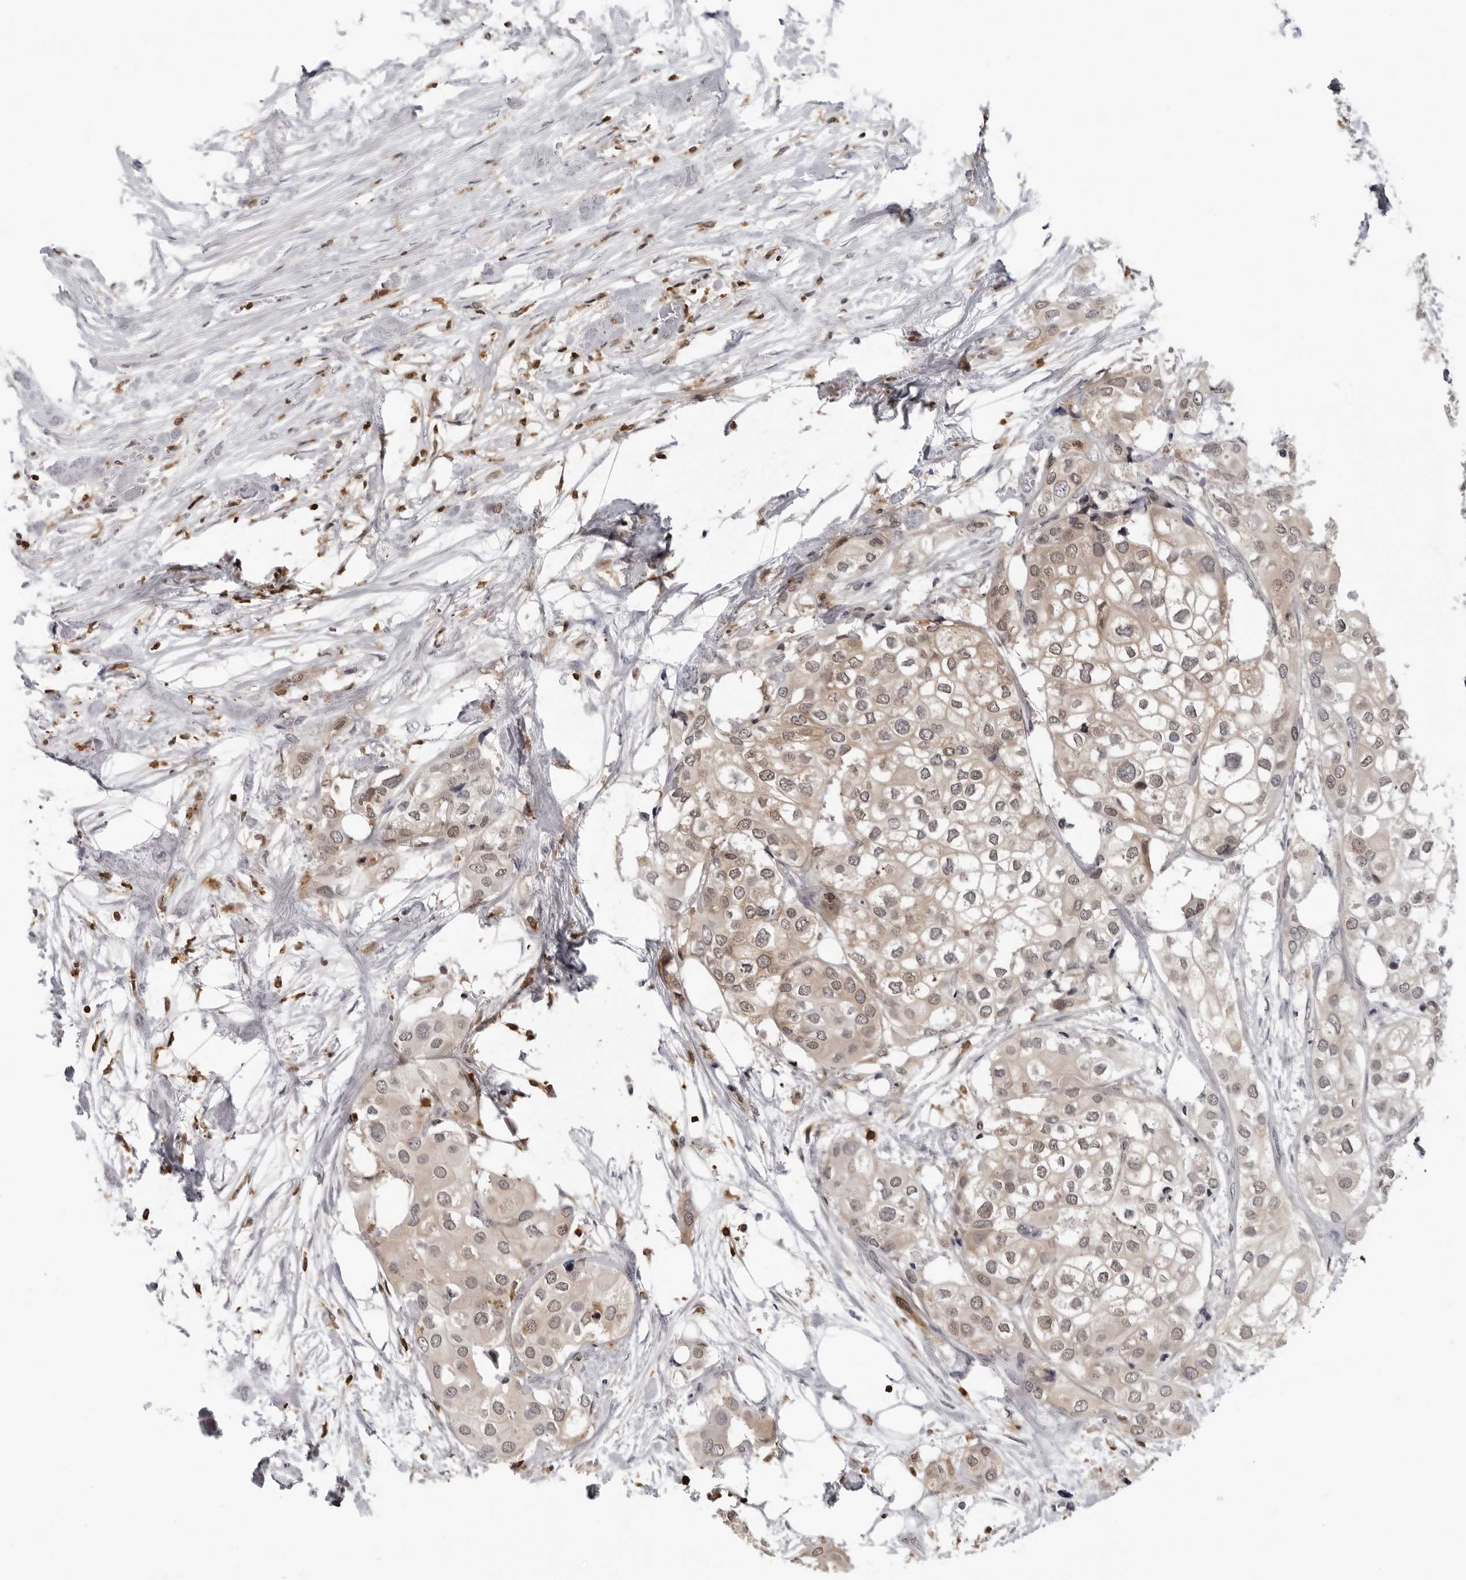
{"staining": {"intensity": "weak", "quantity": ">75%", "location": "cytoplasmic/membranous,nuclear"}, "tissue": "urothelial cancer", "cell_type": "Tumor cells", "image_type": "cancer", "snomed": [{"axis": "morphology", "description": "Urothelial carcinoma, High grade"}, {"axis": "topography", "description": "Urinary bladder"}], "caption": "Immunohistochemistry (IHC) (DAB (3,3'-diaminobenzidine)) staining of human high-grade urothelial carcinoma displays weak cytoplasmic/membranous and nuclear protein staining in about >75% of tumor cells.", "gene": "HSPH1", "patient": {"sex": "male", "age": 64}}